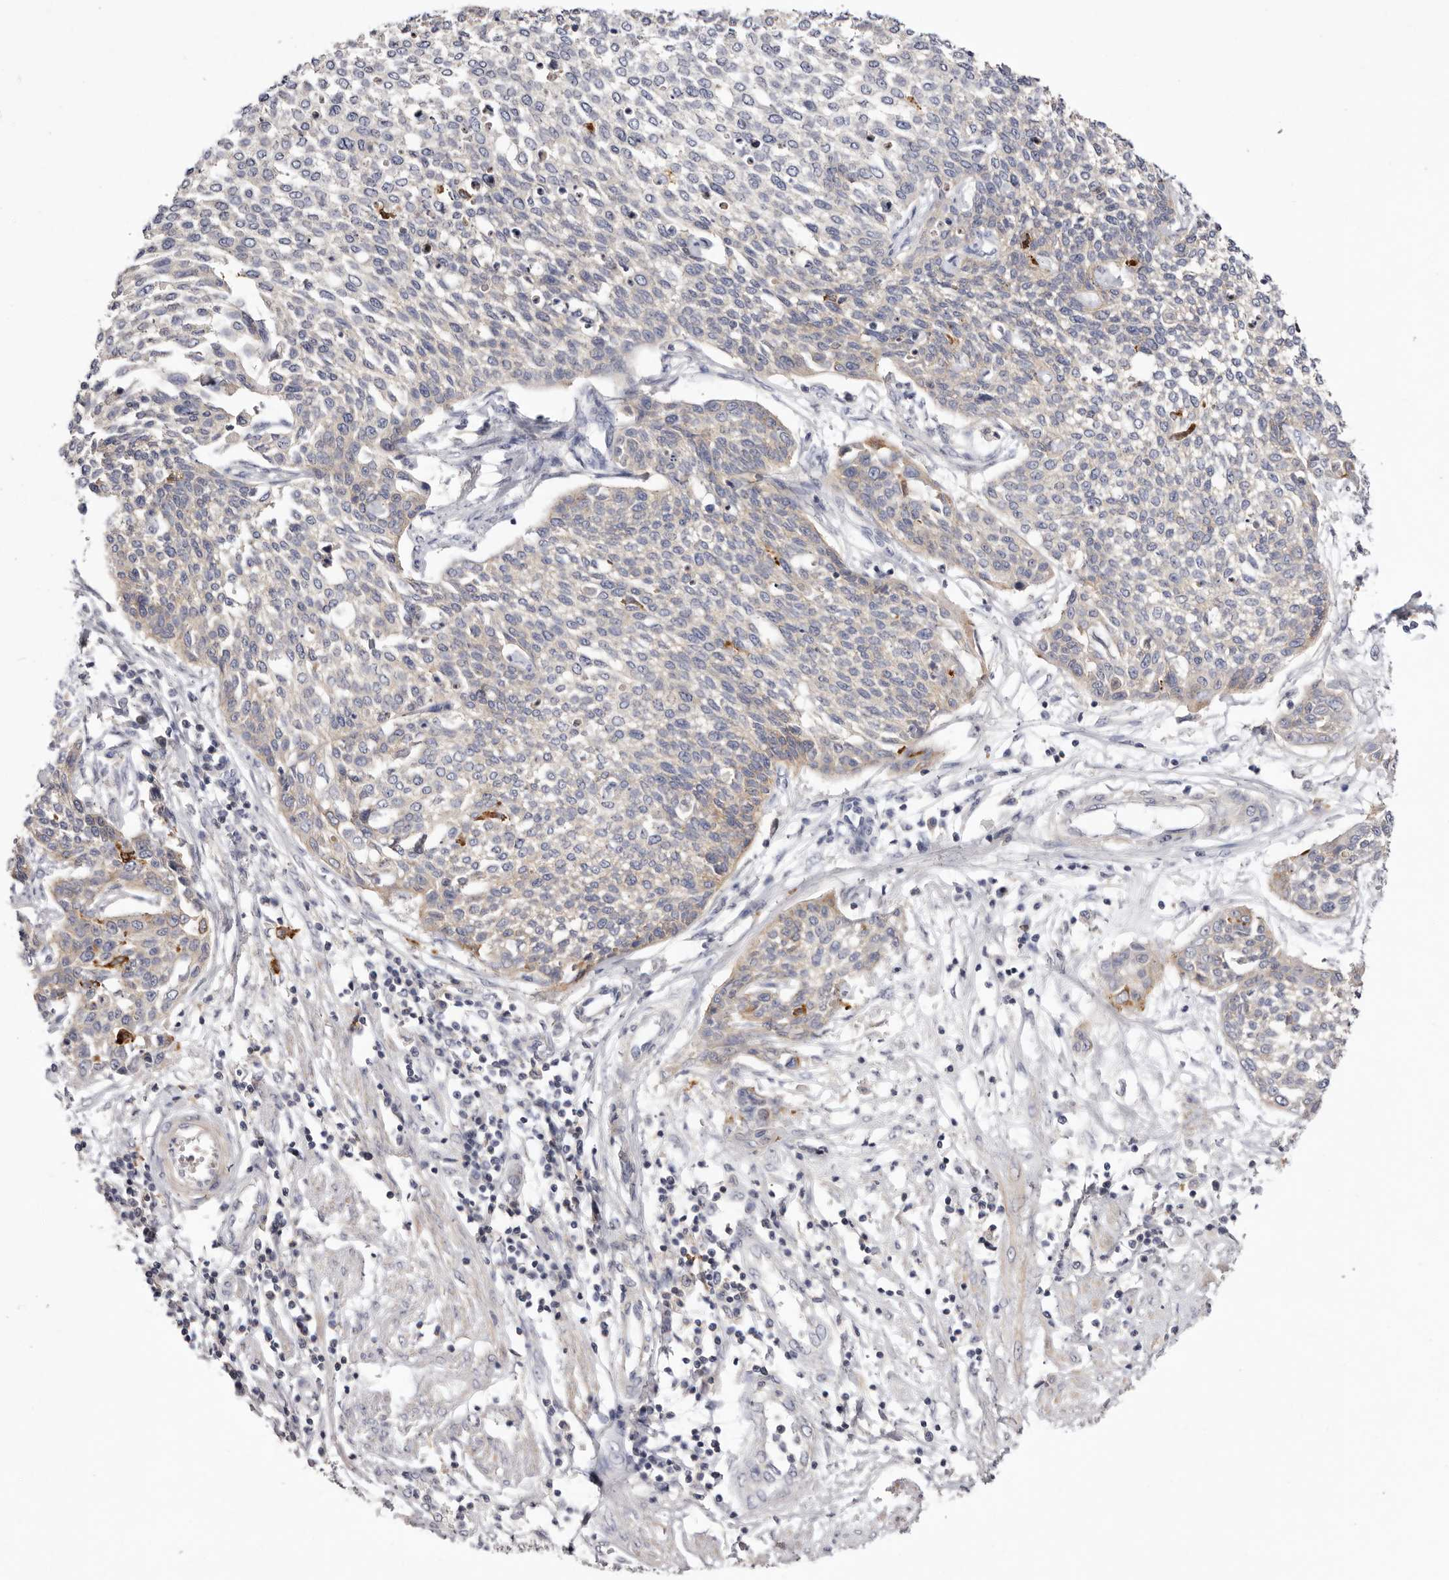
{"staining": {"intensity": "weak", "quantity": "<25%", "location": "cytoplasmic/membranous"}, "tissue": "cervical cancer", "cell_type": "Tumor cells", "image_type": "cancer", "snomed": [{"axis": "morphology", "description": "Squamous cell carcinoma, NOS"}, {"axis": "topography", "description": "Cervix"}], "caption": "Immunohistochemistry (IHC) photomicrograph of neoplastic tissue: cervical cancer stained with DAB (3,3'-diaminobenzidine) exhibits no significant protein expression in tumor cells.", "gene": "S1PR5", "patient": {"sex": "female", "age": 34}}